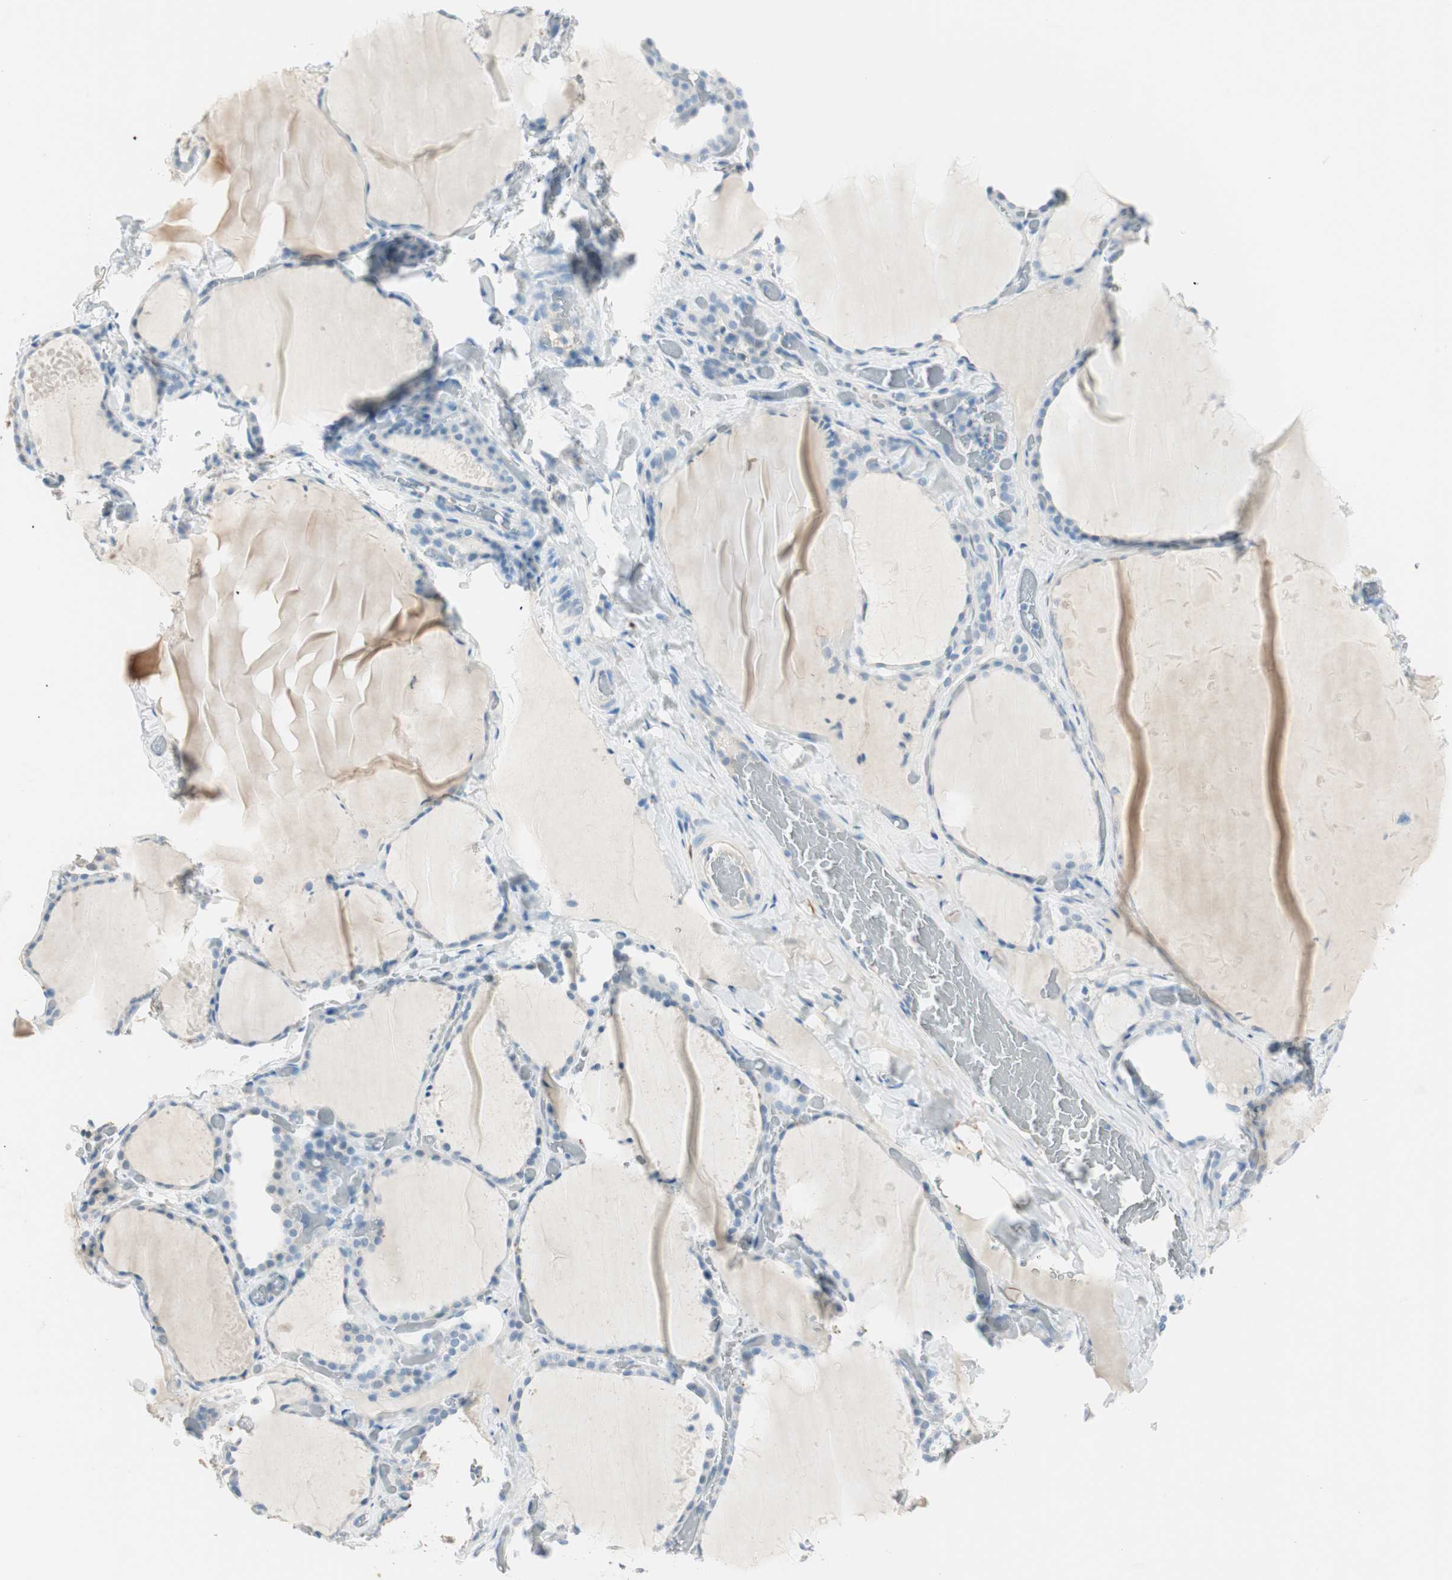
{"staining": {"intensity": "moderate", "quantity": "<25%", "location": "cytoplasmic/membranous"}, "tissue": "thyroid gland", "cell_type": "Glandular cells", "image_type": "normal", "snomed": [{"axis": "morphology", "description": "Normal tissue, NOS"}, {"axis": "topography", "description": "Thyroid gland"}], "caption": "This histopathology image exhibits unremarkable thyroid gland stained with immunohistochemistry (IHC) to label a protein in brown. The cytoplasmic/membranous of glandular cells show moderate positivity for the protein. Nuclei are counter-stained blue.", "gene": "HPGD", "patient": {"sex": "female", "age": 22}}